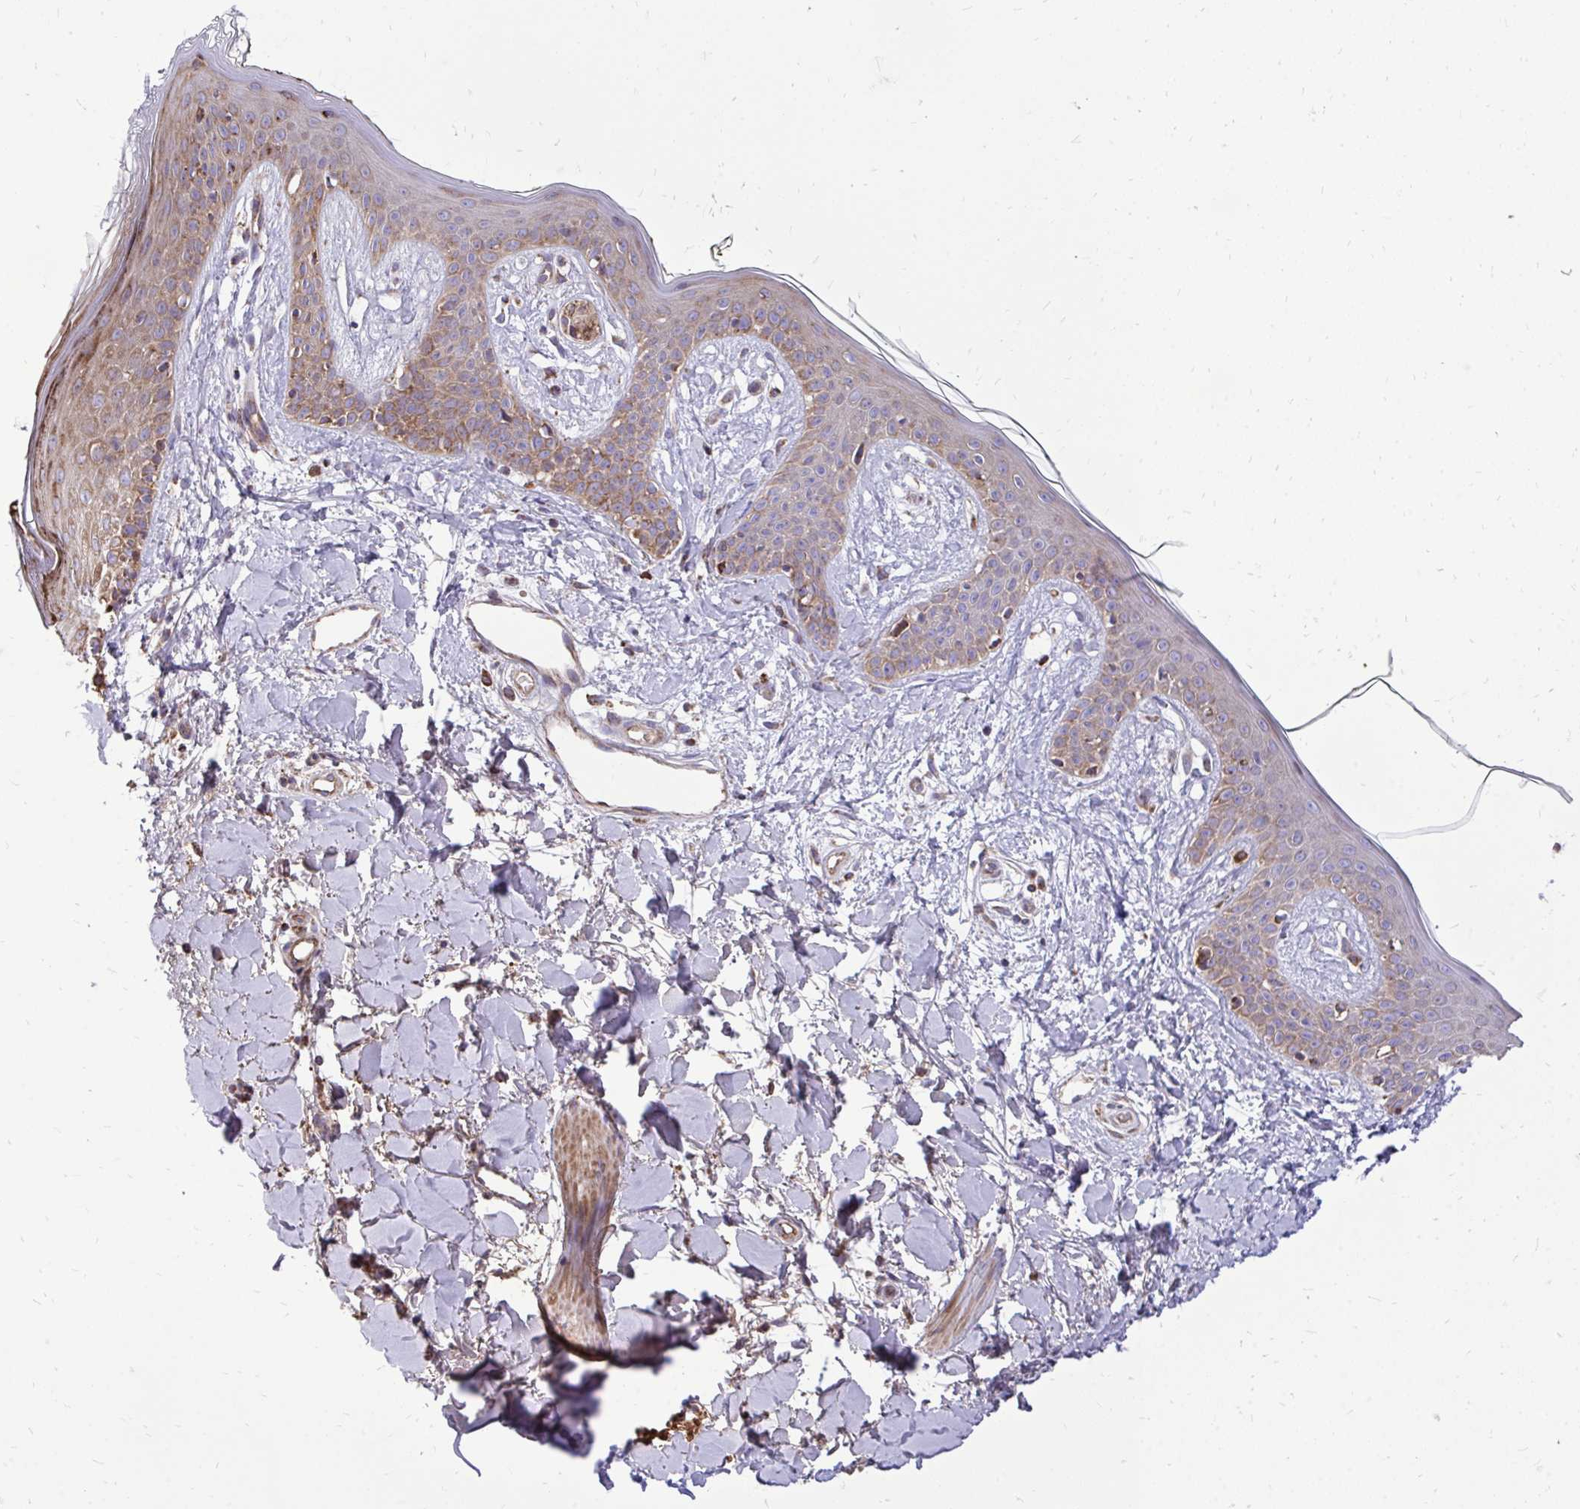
{"staining": {"intensity": "moderate", "quantity": "<25%", "location": "cytoplasmic/membranous"}, "tissue": "skin", "cell_type": "Fibroblasts", "image_type": "normal", "snomed": [{"axis": "morphology", "description": "Normal tissue, NOS"}, {"axis": "topography", "description": "Skin"}], "caption": "Moderate cytoplasmic/membranous protein expression is appreciated in about <25% of fibroblasts in skin.", "gene": "ATP13A2", "patient": {"sex": "female", "age": 34}}